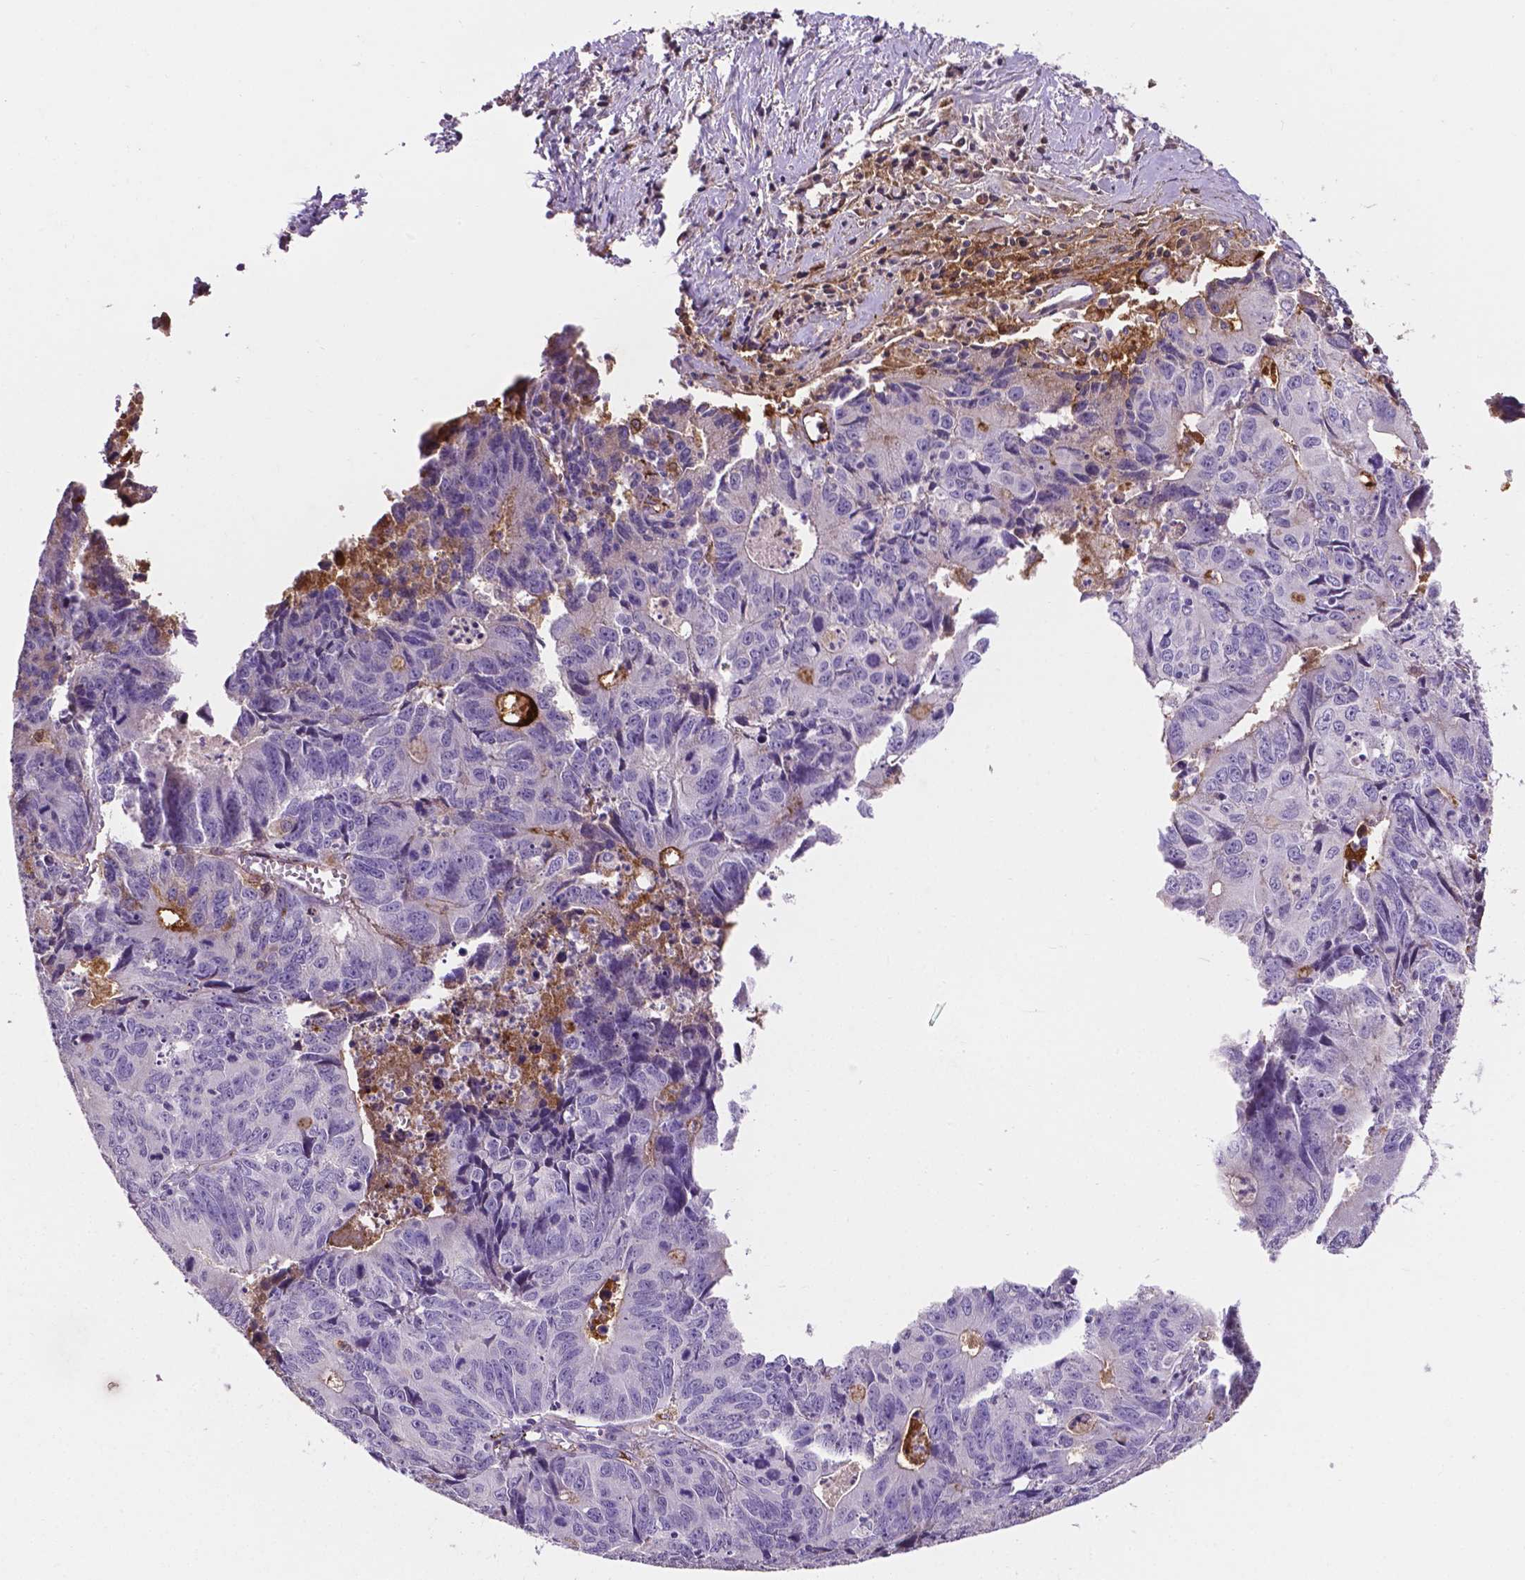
{"staining": {"intensity": "negative", "quantity": "none", "location": "none"}, "tissue": "liver cancer", "cell_type": "Tumor cells", "image_type": "cancer", "snomed": [{"axis": "morphology", "description": "Cholangiocarcinoma"}, {"axis": "topography", "description": "Liver"}], "caption": "Tumor cells show no significant protein expression in cholangiocarcinoma (liver). (Immunohistochemistry (ihc), brightfield microscopy, high magnification).", "gene": "APOE", "patient": {"sex": "male", "age": 65}}